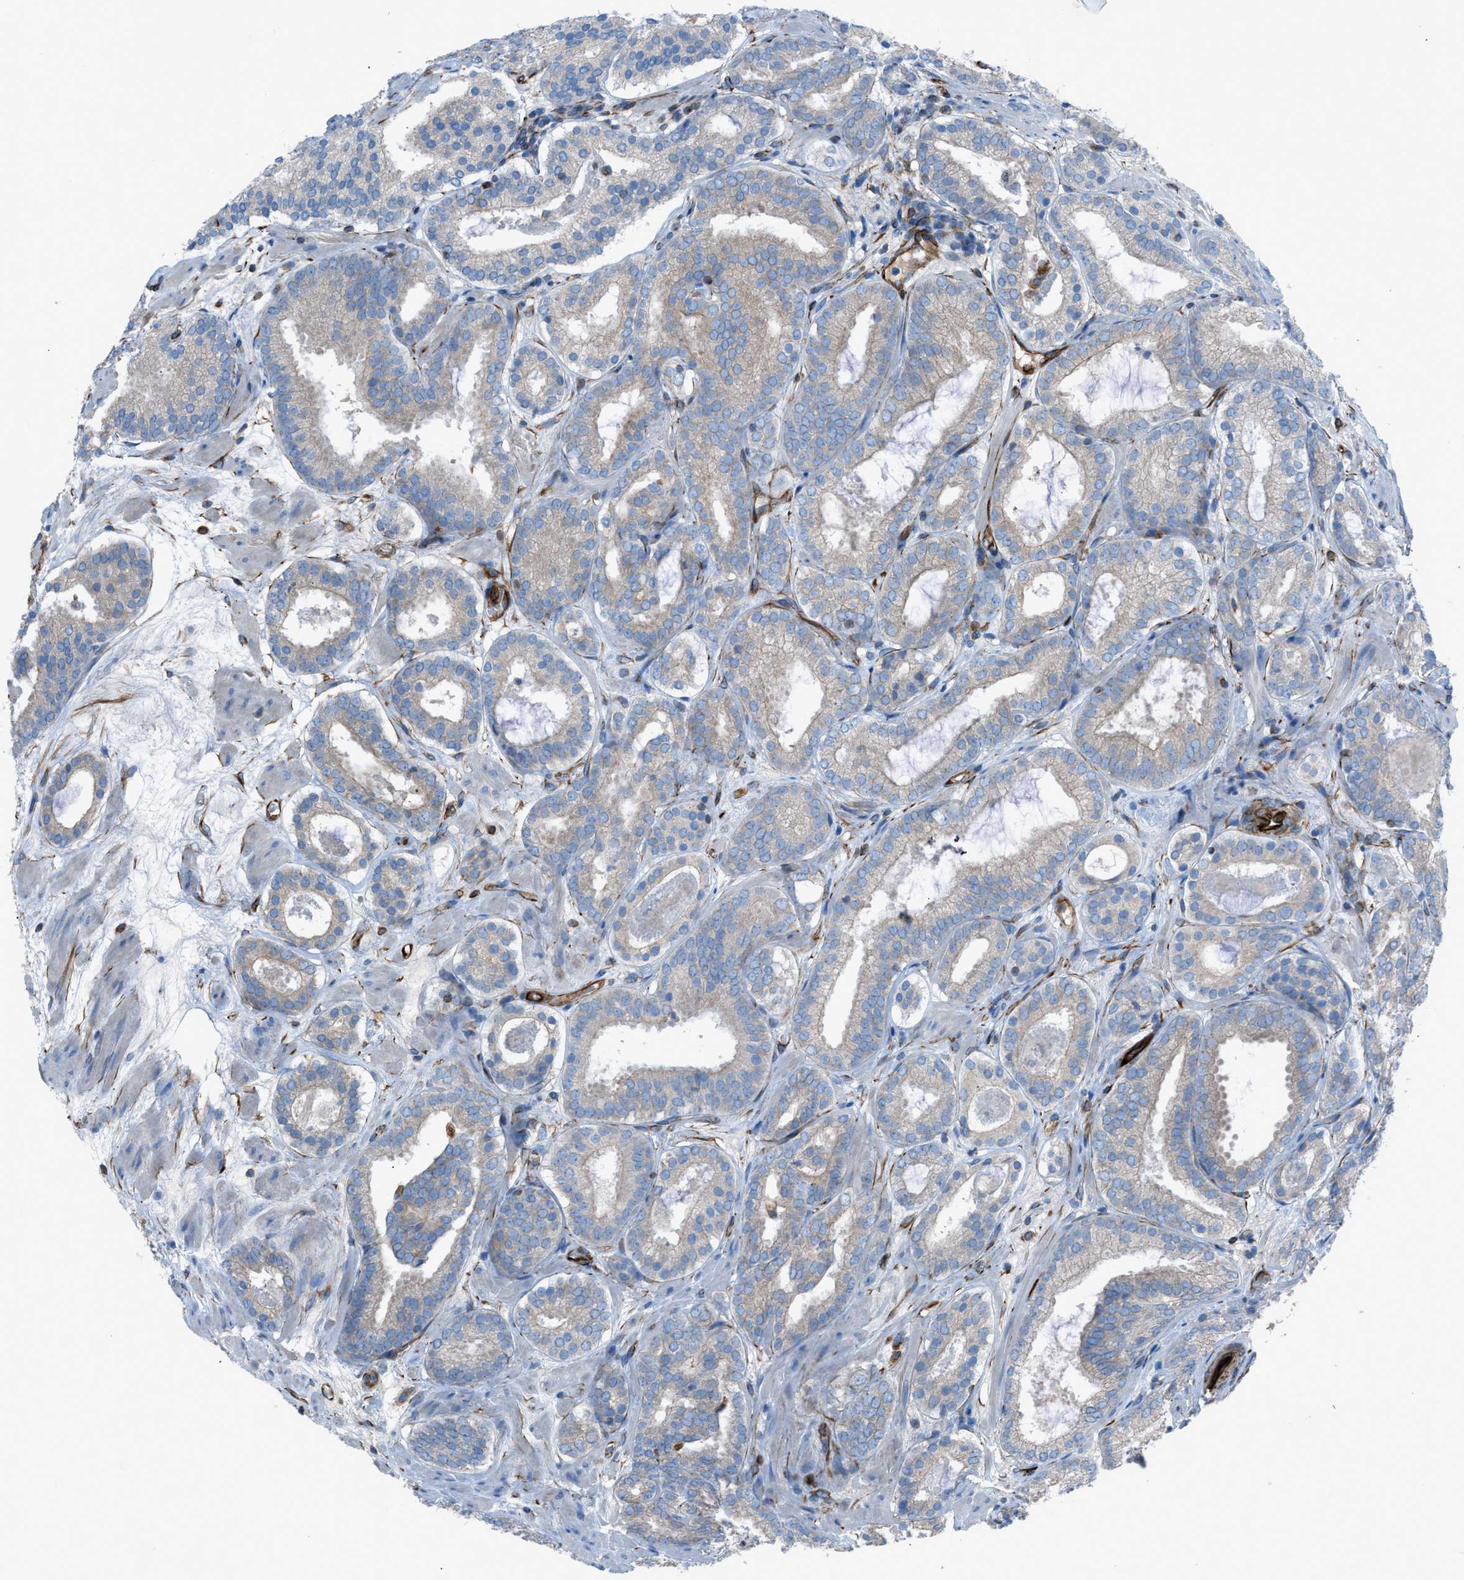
{"staining": {"intensity": "negative", "quantity": "none", "location": "none"}, "tissue": "prostate cancer", "cell_type": "Tumor cells", "image_type": "cancer", "snomed": [{"axis": "morphology", "description": "Adenocarcinoma, Low grade"}, {"axis": "topography", "description": "Prostate"}], "caption": "A histopathology image of low-grade adenocarcinoma (prostate) stained for a protein demonstrates no brown staining in tumor cells. (Immunohistochemistry (ihc), brightfield microscopy, high magnification).", "gene": "CABP7", "patient": {"sex": "male", "age": 69}}